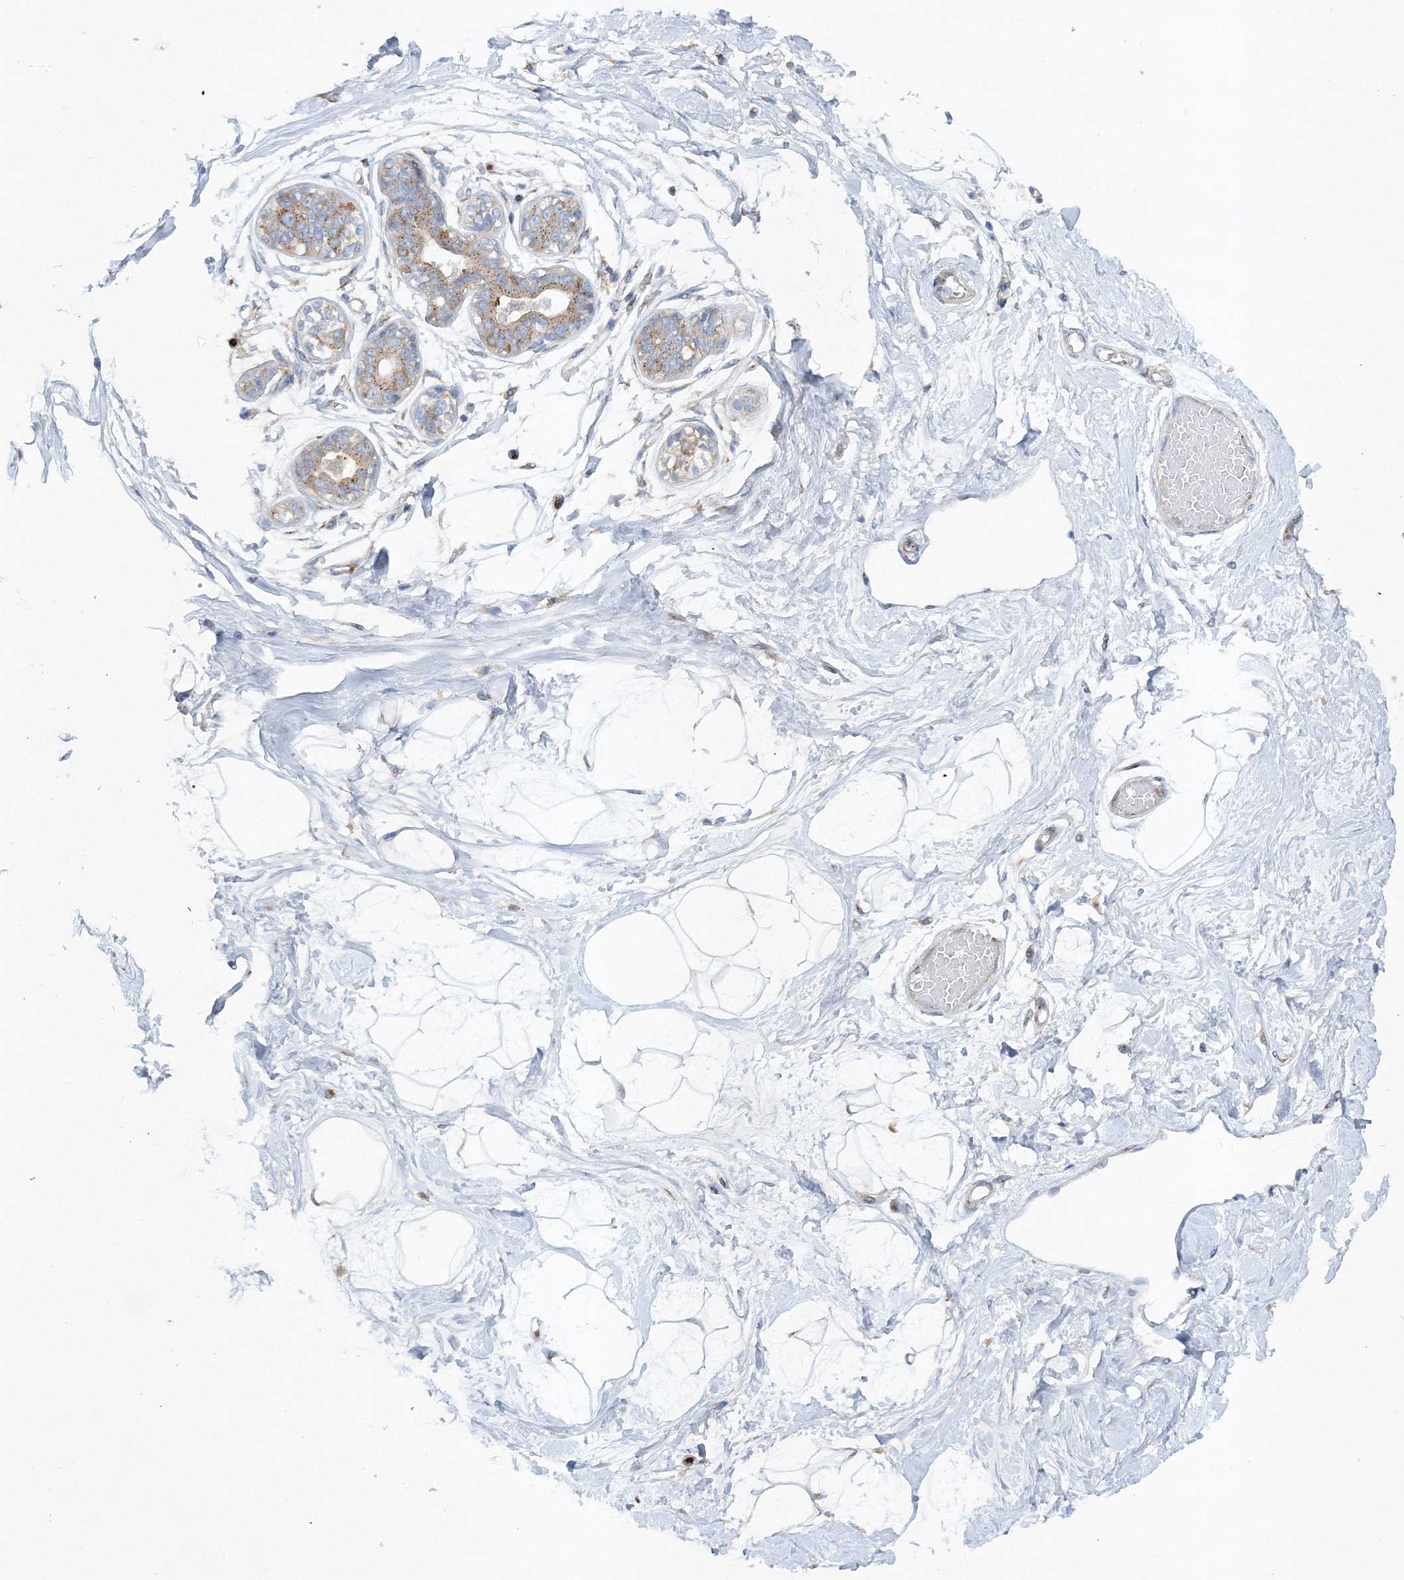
{"staining": {"intensity": "negative", "quantity": "none", "location": "none"}, "tissue": "breast", "cell_type": "Adipocytes", "image_type": "normal", "snomed": [{"axis": "morphology", "description": "Normal tissue, NOS"}, {"axis": "topography", "description": "Breast"}], "caption": "An immunohistochemistry (IHC) photomicrograph of unremarkable breast is shown. There is no staining in adipocytes of breast.", "gene": "SEC23IP", "patient": {"sex": "female", "age": 45}}